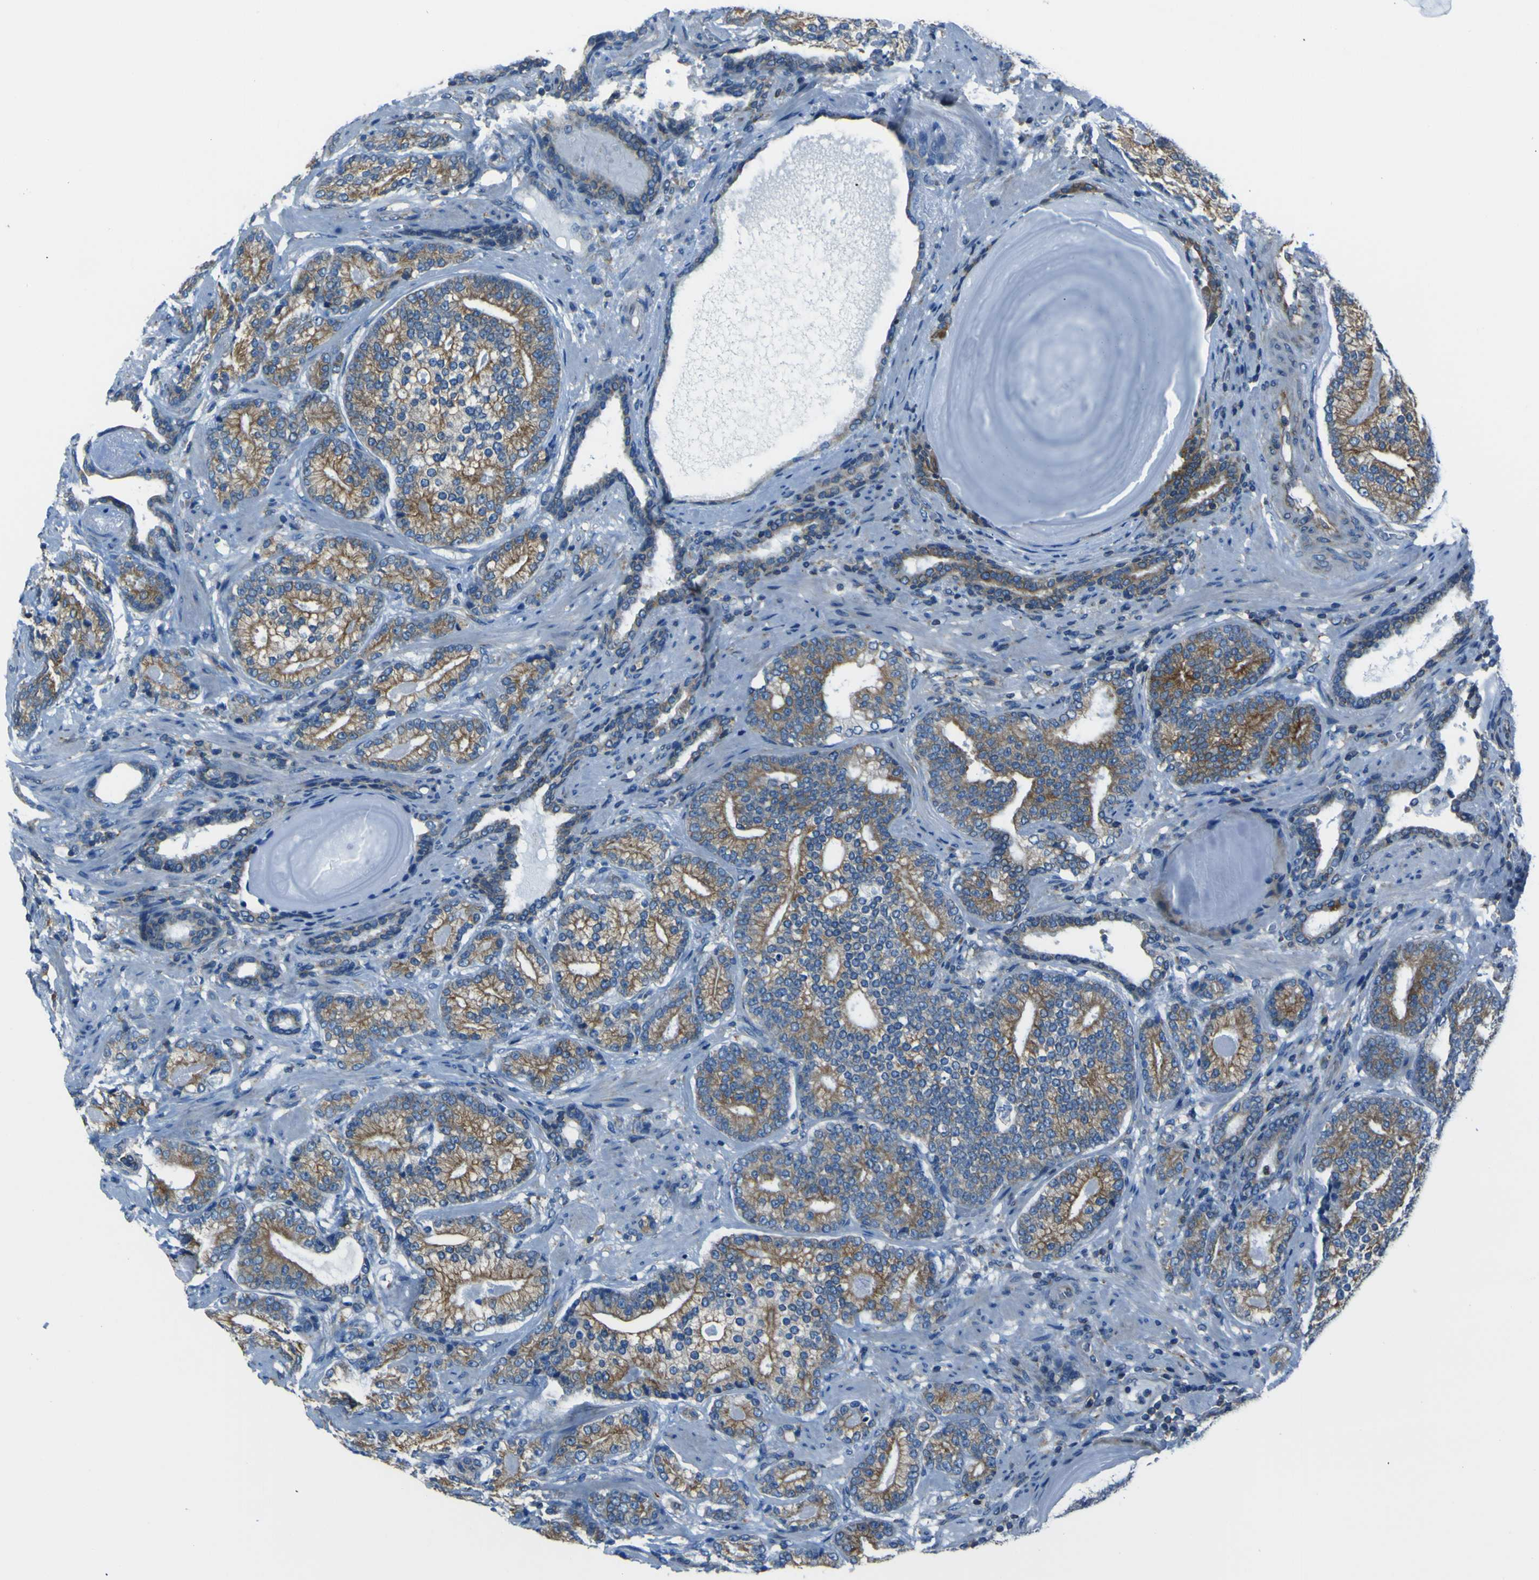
{"staining": {"intensity": "moderate", "quantity": ">75%", "location": "cytoplasmic/membranous"}, "tissue": "prostate cancer", "cell_type": "Tumor cells", "image_type": "cancer", "snomed": [{"axis": "morphology", "description": "Adenocarcinoma, High grade"}, {"axis": "topography", "description": "Prostate"}], "caption": "The image reveals immunohistochemical staining of prostate adenocarcinoma (high-grade). There is moderate cytoplasmic/membranous expression is identified in about >75% of tumor cells.", "gene": "STIM1", "patient": {"sex": "male", "age": 61}}